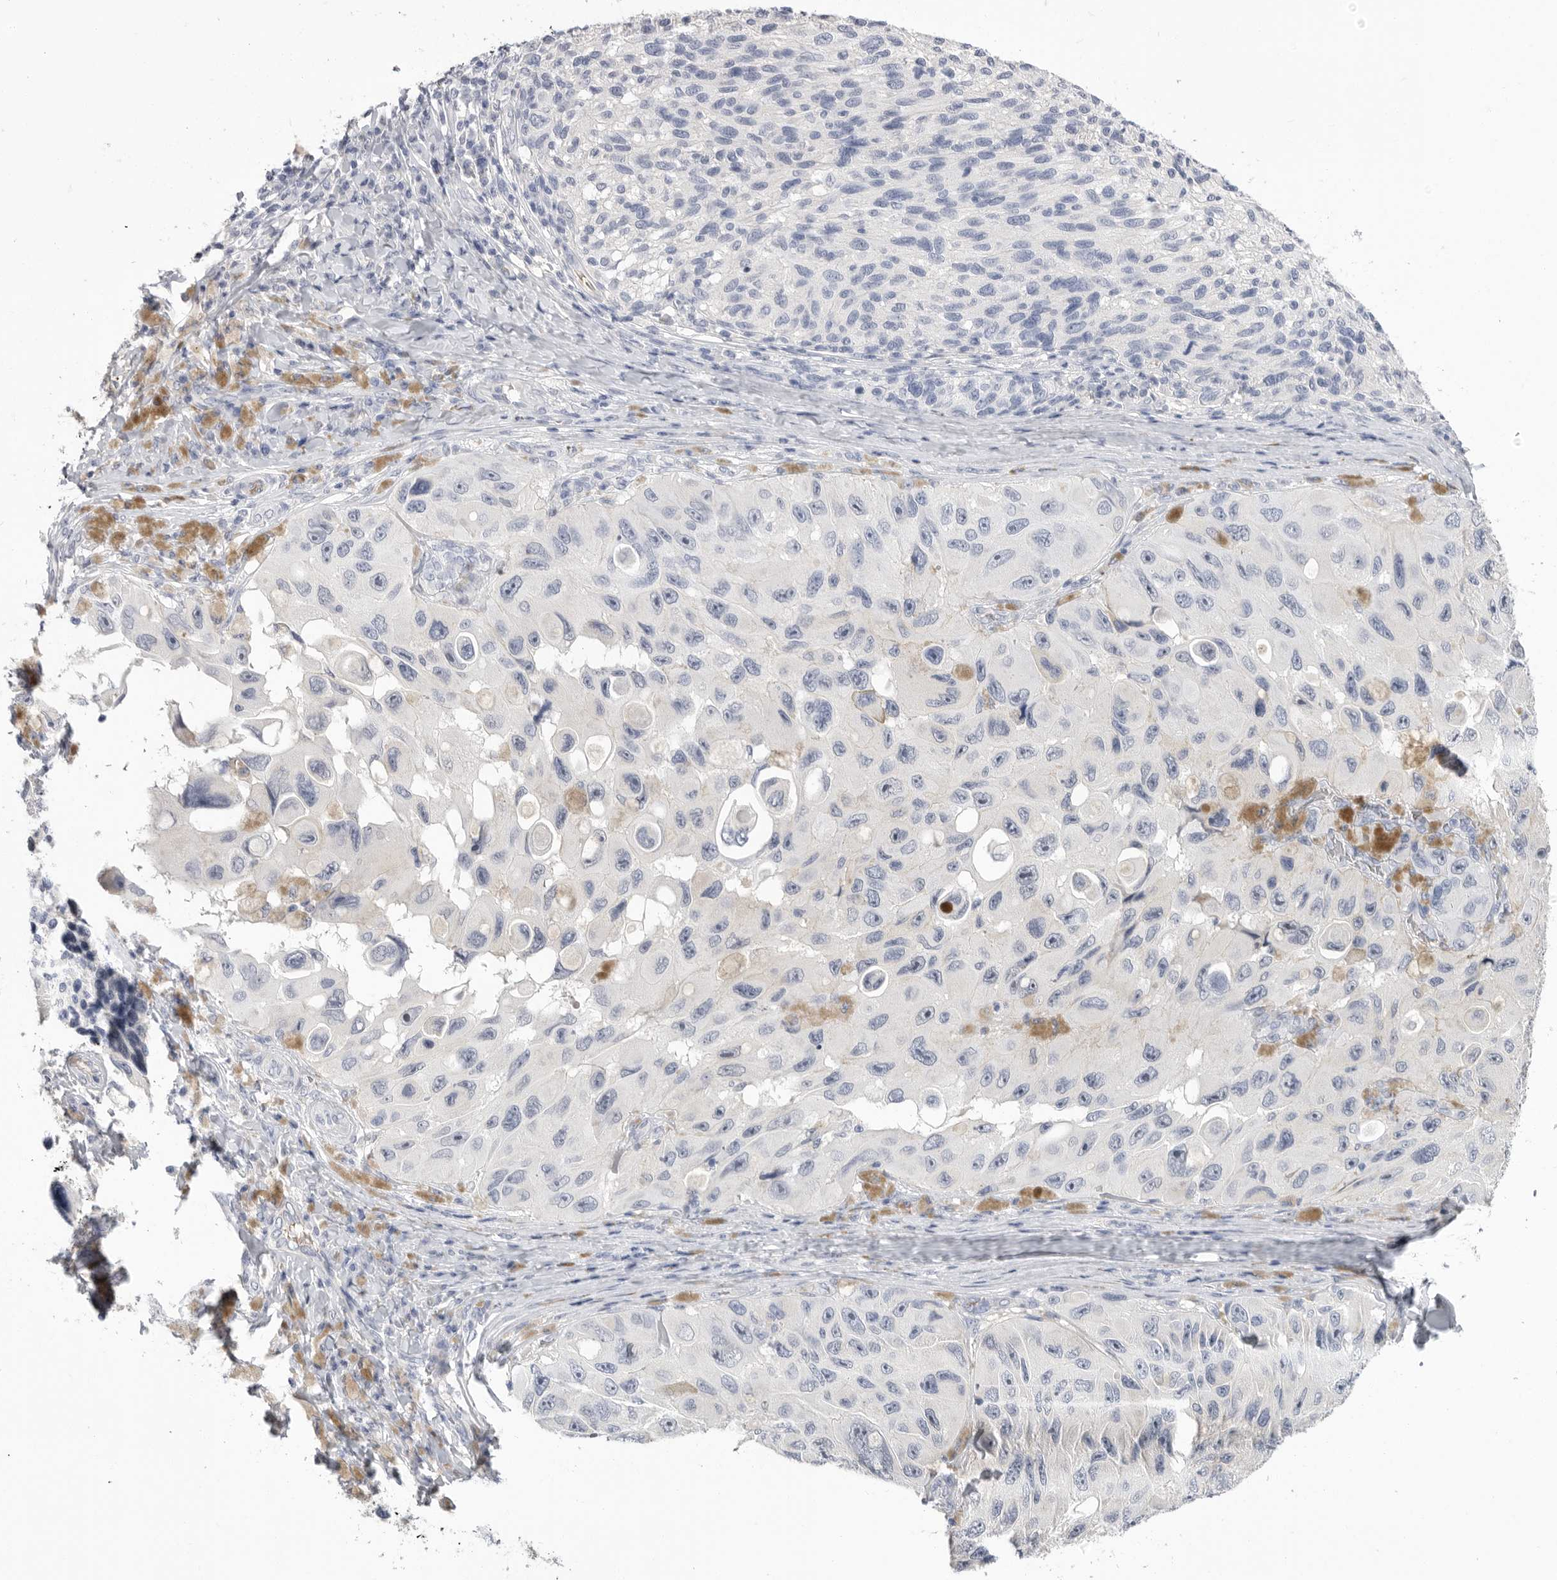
{"staining": {"intensity": "negative", "quantity": "none", "location": "none"}, "tissue": "melanoma", "cell_type": "Tumor cells", "image_type": "cancer", "snomed": [{"axis": "morphology", "description": "Malignant melanoma, NOS"}, {"axis": "topography", "description": "Skin"}], "caption": "Melanoma was stained to show a protein in brown. There is no significant staining in tumor cells.", "gene": "APOA2", "patient": {"sex": "female", "age": 73}}